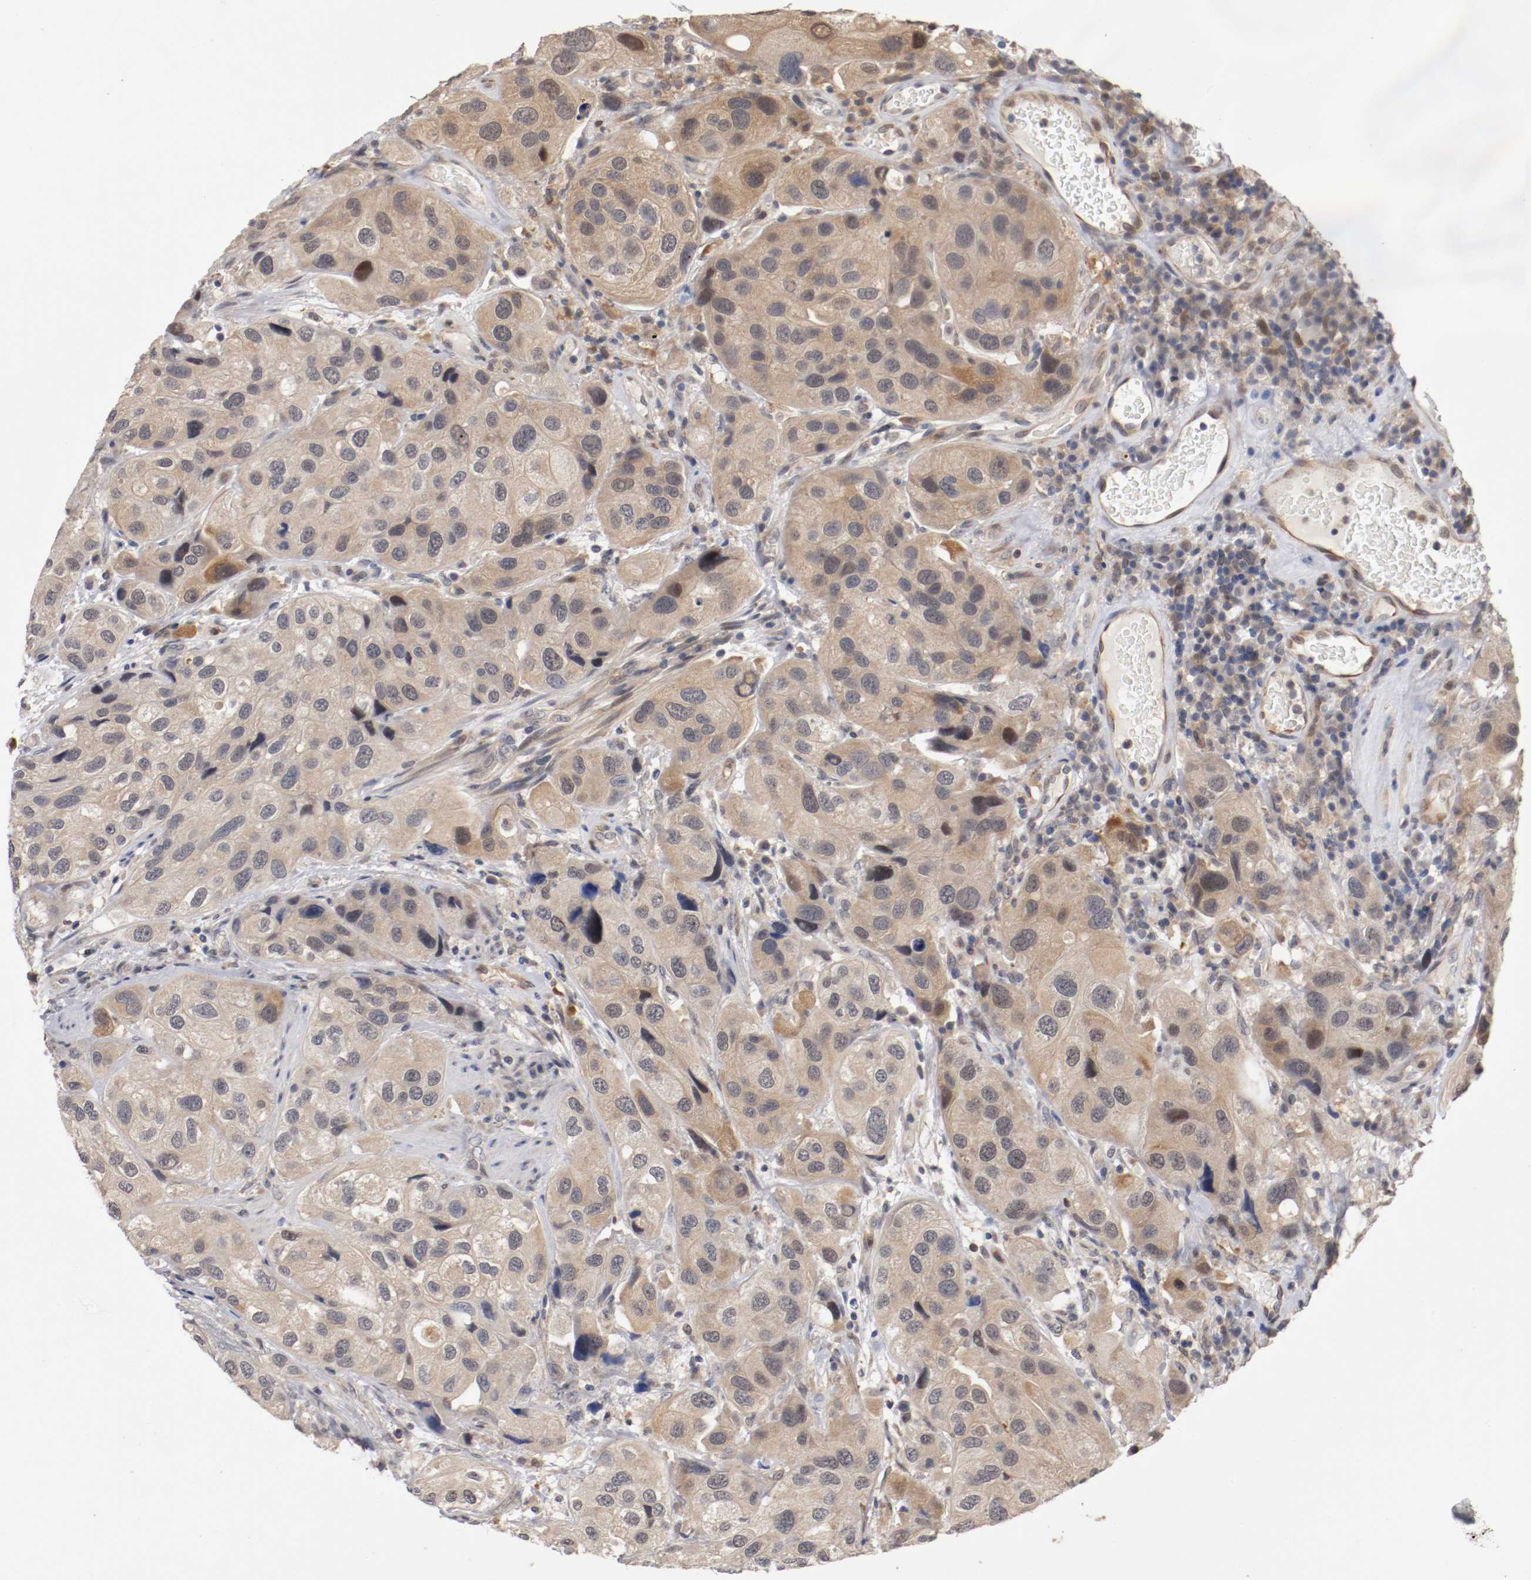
{"staining": {"intensity": "weak", "quantity": "25%-75%", "location": "cytoplasmic/membranous,nuclear"}, "tissue": "urothelial cancer", "cell_type": "Tumor cells", "image_type": "cancer", "snomed": [{"axis": "morphology", "description": "Urothelial carcinoma, High grade"}, {"axis": "topography", "description": "Urinary bladder"}], "caption": "Immunohistochemistry (IHC) staining of urothelial cancer, which exhibits low levels of weak cytoplasmic/membranous and nuclear expression in about 25%-75% of tumor cells indicating weak cytoplasmic/membranous and nuclear protein staining. The staining was performed using DAB (brown) for protein detection and nuclei were counterstained in hematoxylin (blue).", "gene": "RBM23", "patient": {"sex": "female", "age": 64}}